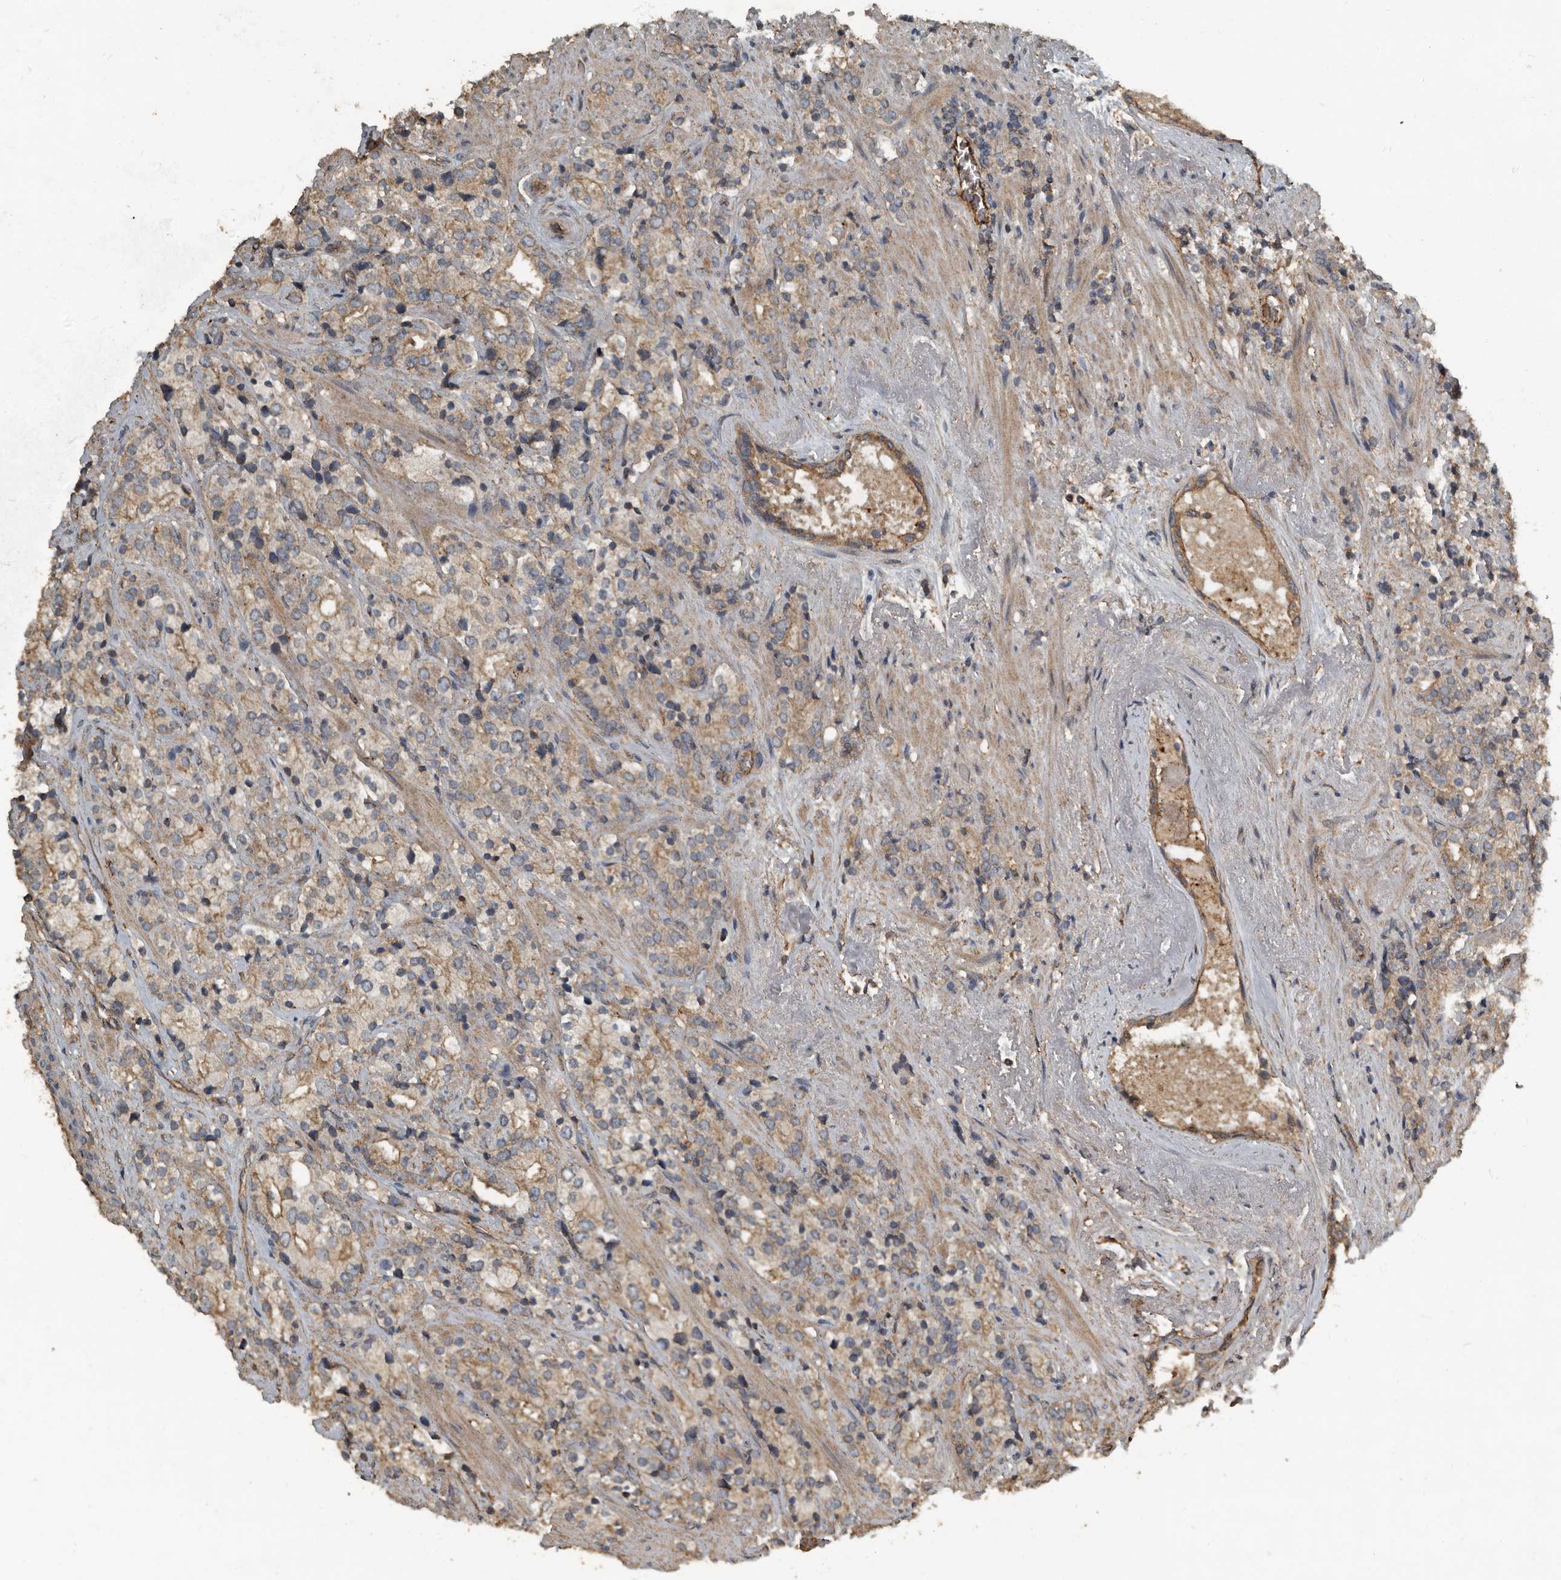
{"staining": {"intensity": "weak", "quantity": ">75%", "location": "cytoplasmic/membranous"}, "tissue": "prostate cancer", "cell_type": "Tumor cells", "image_type": "cancer", "snomed": [{"axis": "morphology", "description": "Adenocarcinoma, High grade"}, {"axis": "topography", "description": "Prostate"}], "caption": "Prostate high-grade adenocarcinoma tissue shows weak cytoplasmic/membranous expression in about >75% of tumor cells, visualized by immunohistochemistry.", "gene": "IL15RA", "patient": {"sex": "male", "age": 71}}